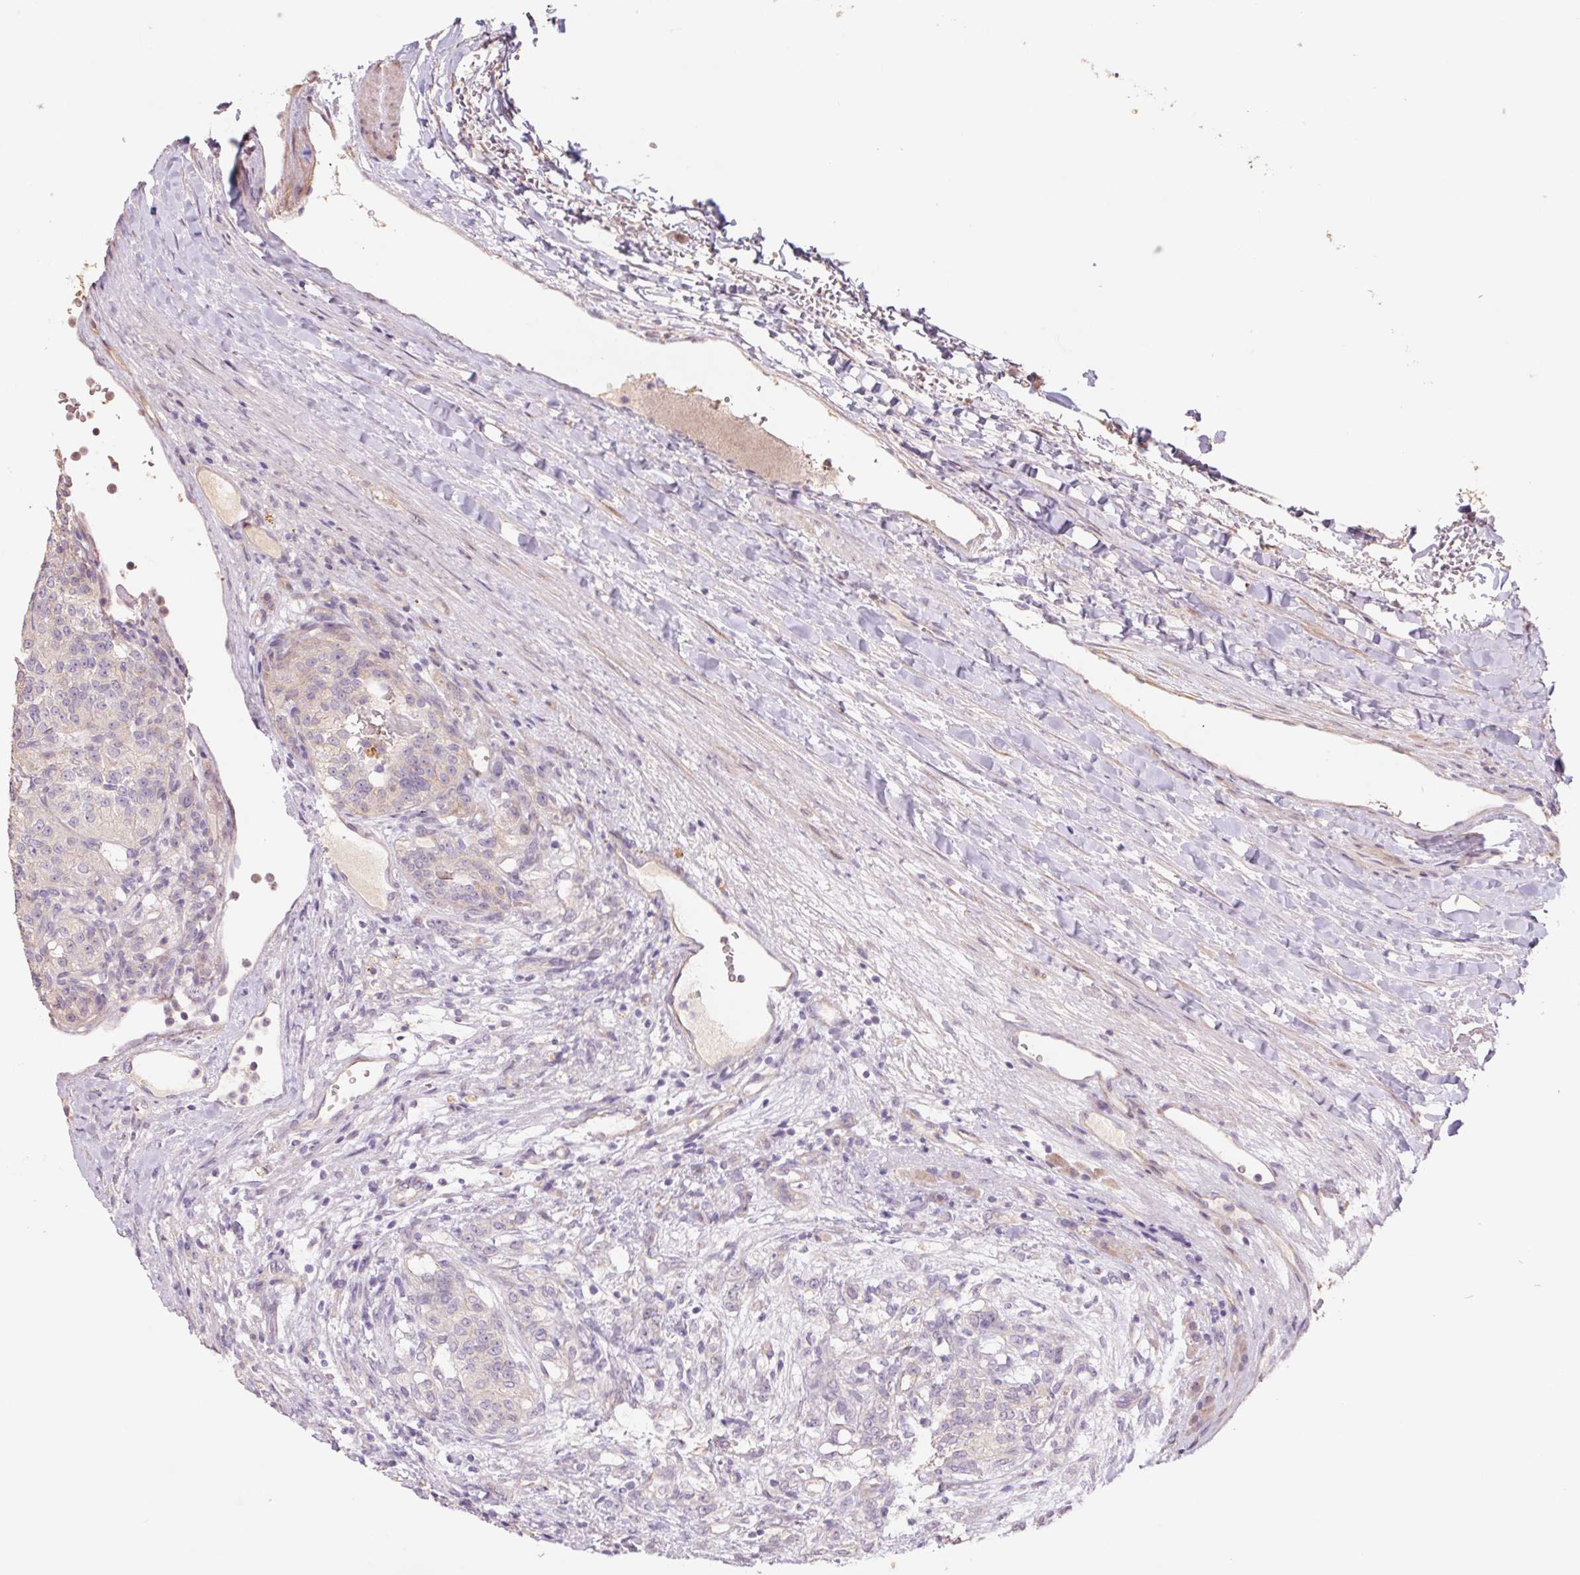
{"staining": {"intensity": "weak", "quantity": "<25%", "location": "cytoplasmic/membranous"}, "tissue": "renal cancer", "cell_type": "Tumor cells", "image_type": "cancer", "snomed": [{"axis": "morphology", "description": "Adenocarcinoma, NOS"}, {"axis": "topography", "description": "Kidney"}], "caption": "A photomicrograph of renal adenocarcinoma stained for a protein shows no brown staining in tumor cells.", "gene": "GRM2", "patient": {"sex": "female", "age": 63}}